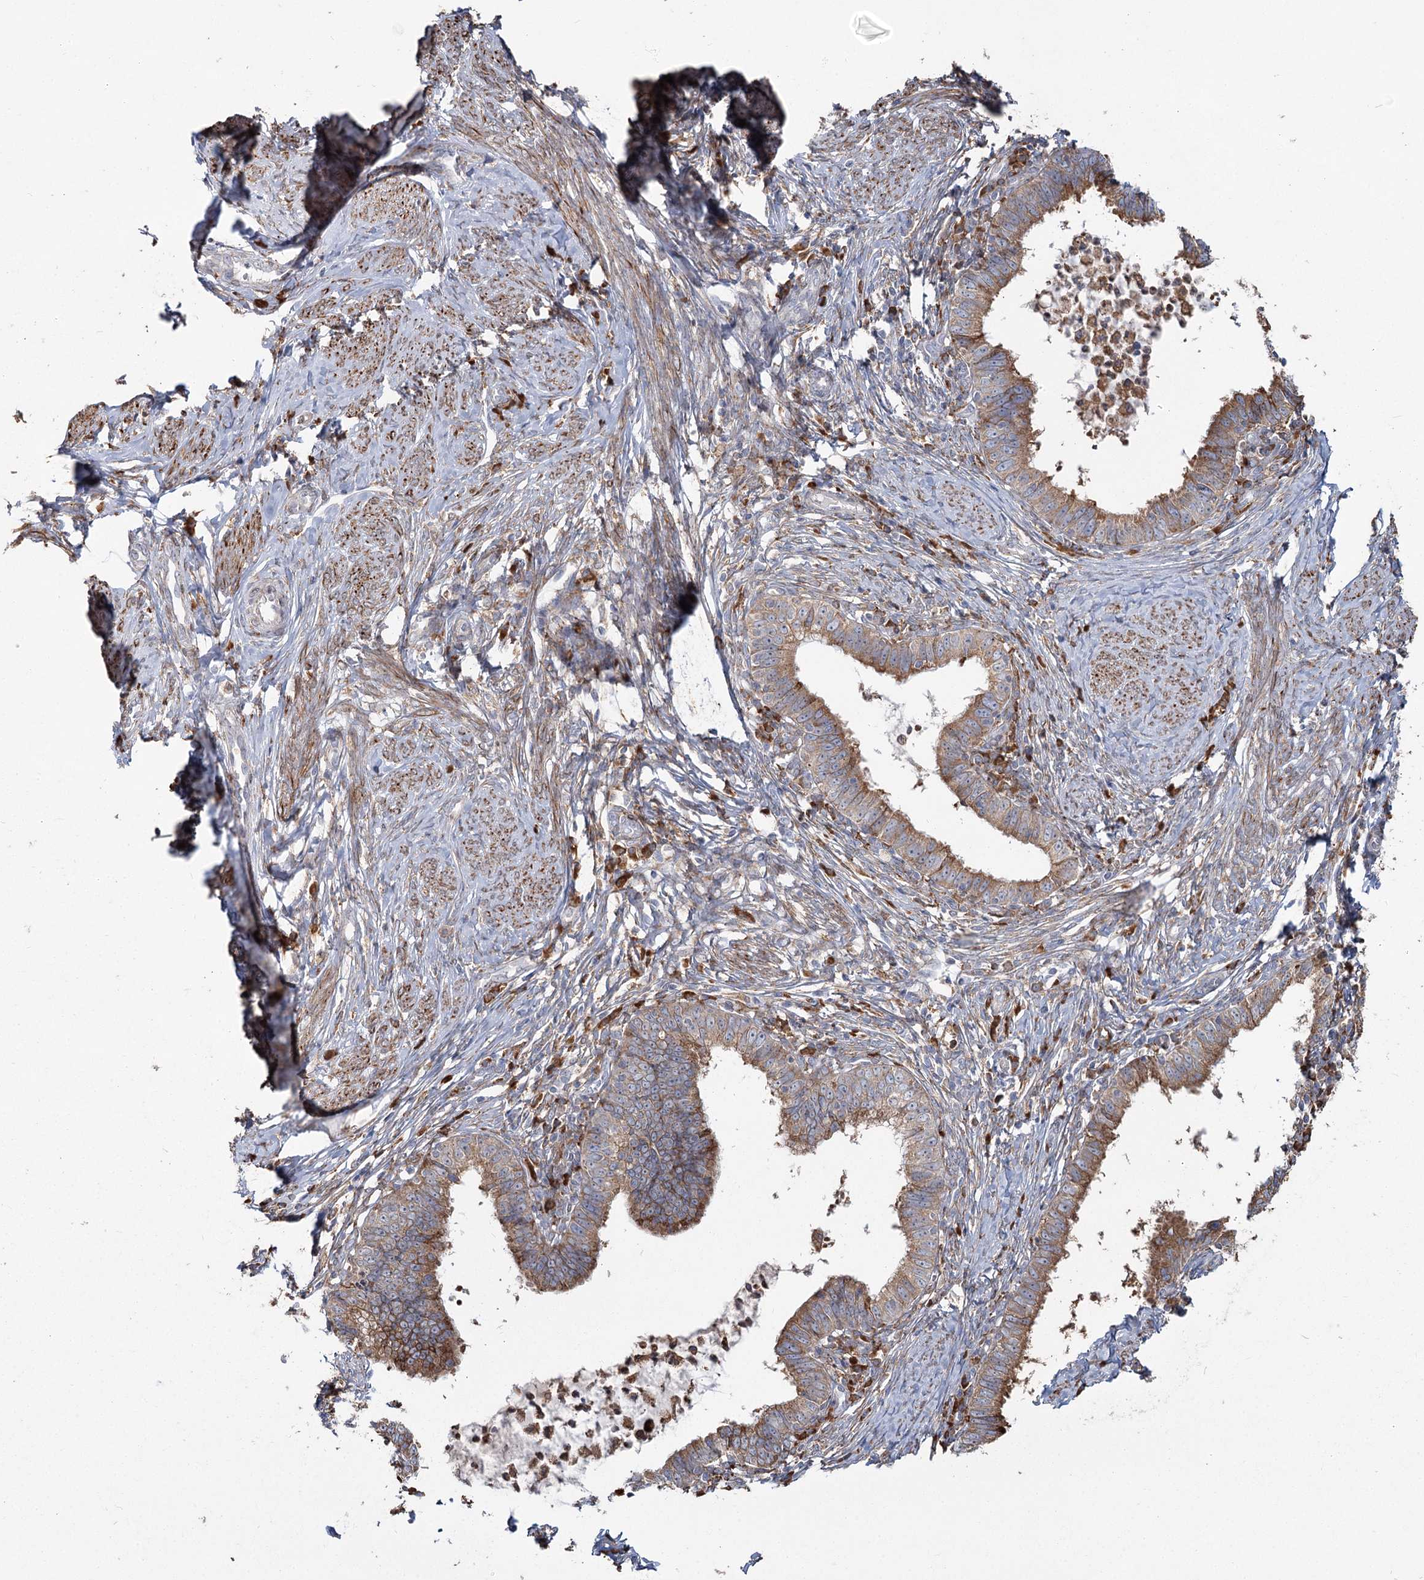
{"staining": {"intensity": "moderate", "quantity": ">75%", "location": "cytoplasmic/membranous"}, "tissue": "cervical cancer", "cell_type": "Tumor cells", "image_type": "cancer", "snomed": [{"axis": "morphology", "description": "Adenocarcinoma, NOS"}, {"axis": "topography", "description": "Cervix"}], "caption": "High-magnification brightfield microscopy of cervical cancer (adenocarcinoma) stained with DAB (3,3'-diaminobenzidine) (brown) and counterstained with hematoxylin (blue). tumor cells exhibit moderate cytoplasmic/membranous staining is present in approximately>75% of cells.", "gene": "ZCCHC9", "patient": {"sex": "female", "age": 36}}